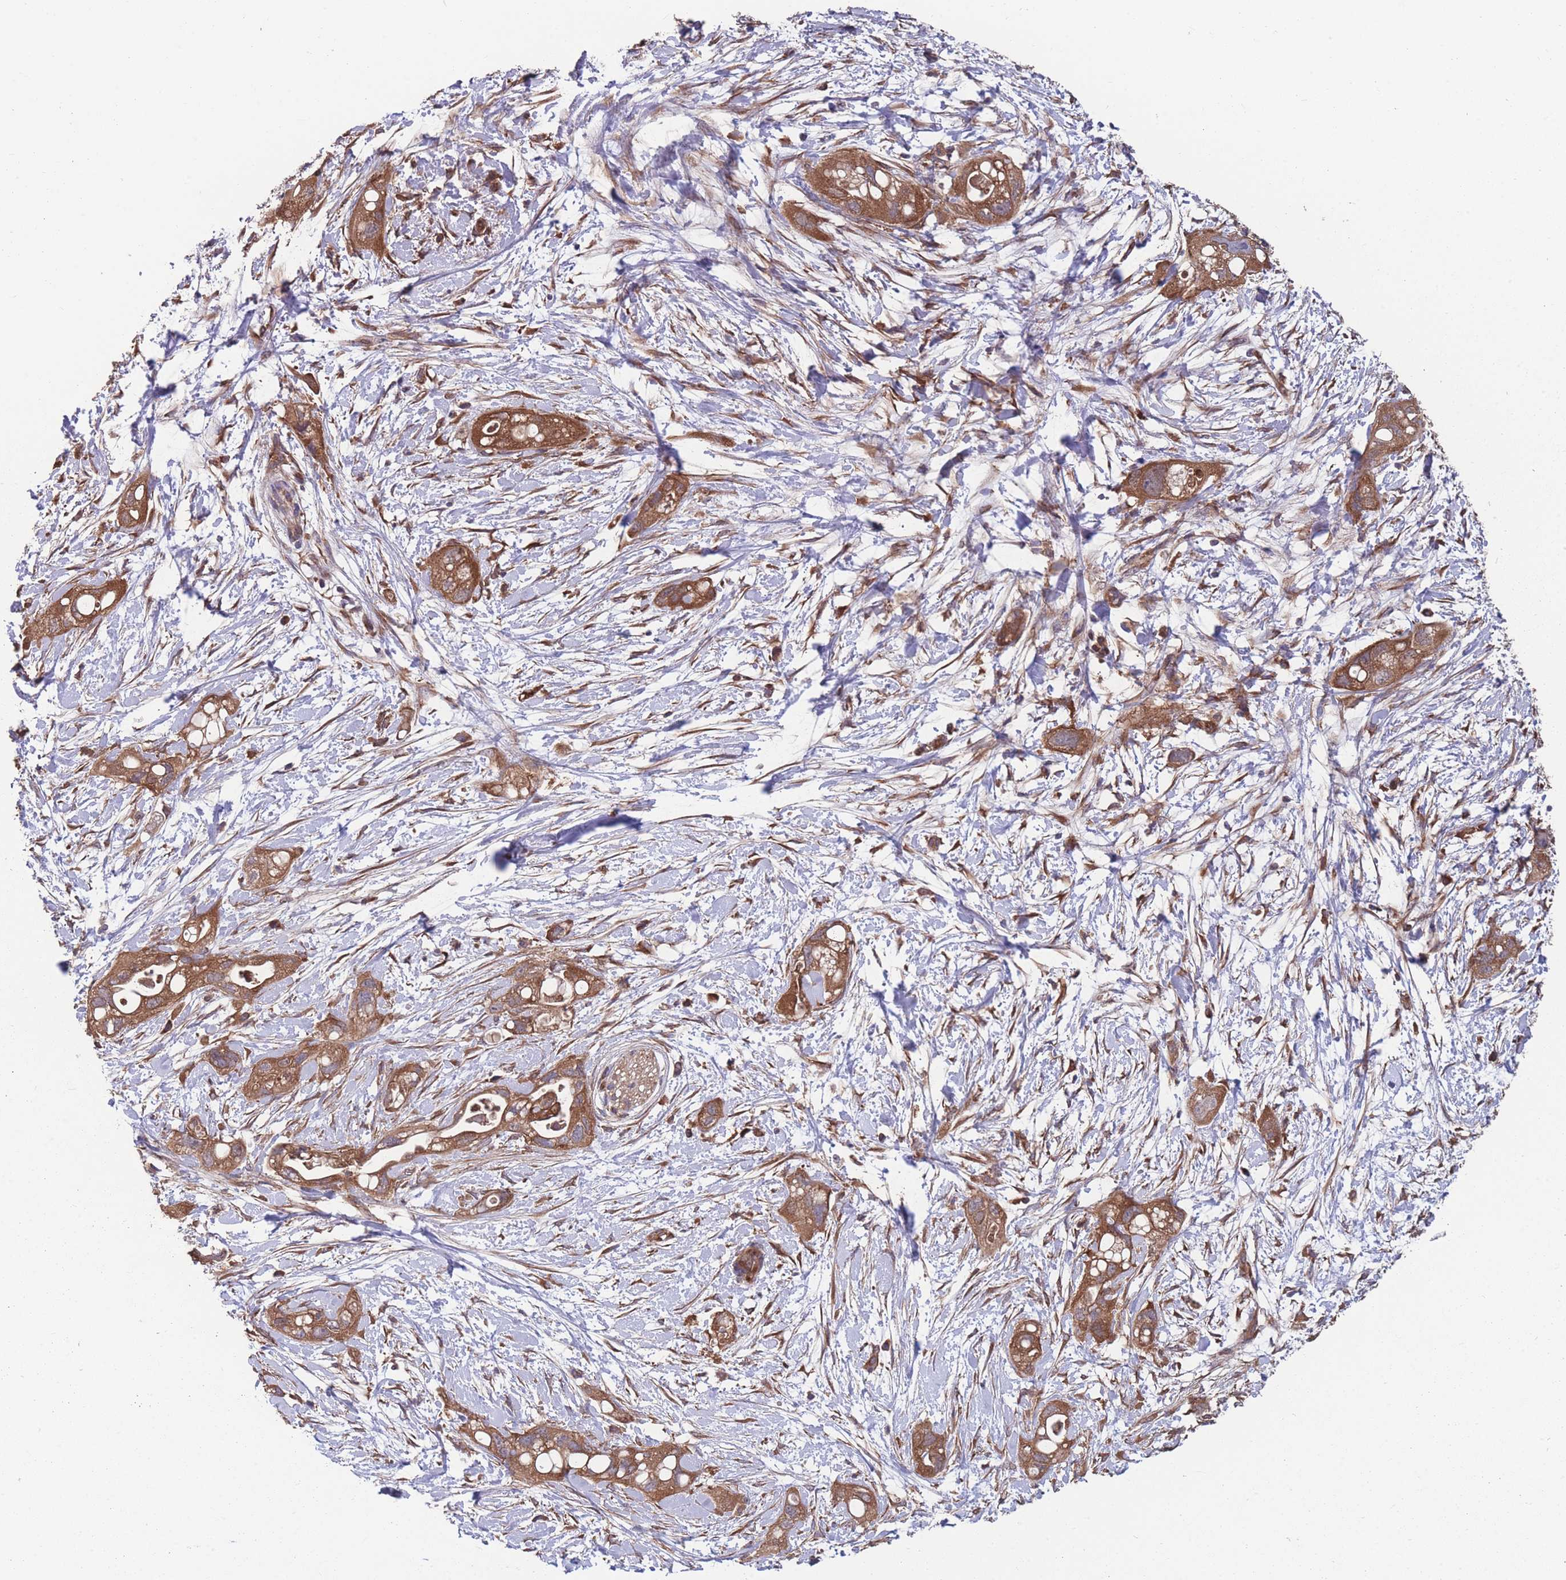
{"staining": {"intensity": "moderate", "quantity": ">75%", "location": "cytoplasmic/membranous"}, "tissue": "pancreatic cancer", "cell_type": "Tumor cells", "image_type": "cancer", "snomed": [{"axis": "morphology", "description": "Adenocarcinoma, NOS"}, {"axis": "topography", "description": "Pancreas"}], "caption": "Protein analysis of adenocarcinoma (pancreatic) tissue demonstrates moderate cytoplasmic/membranous staining in about >75% of tumor cells.", "gene": "ZPR1", "patient": {"sex": "female", "age": 72}}